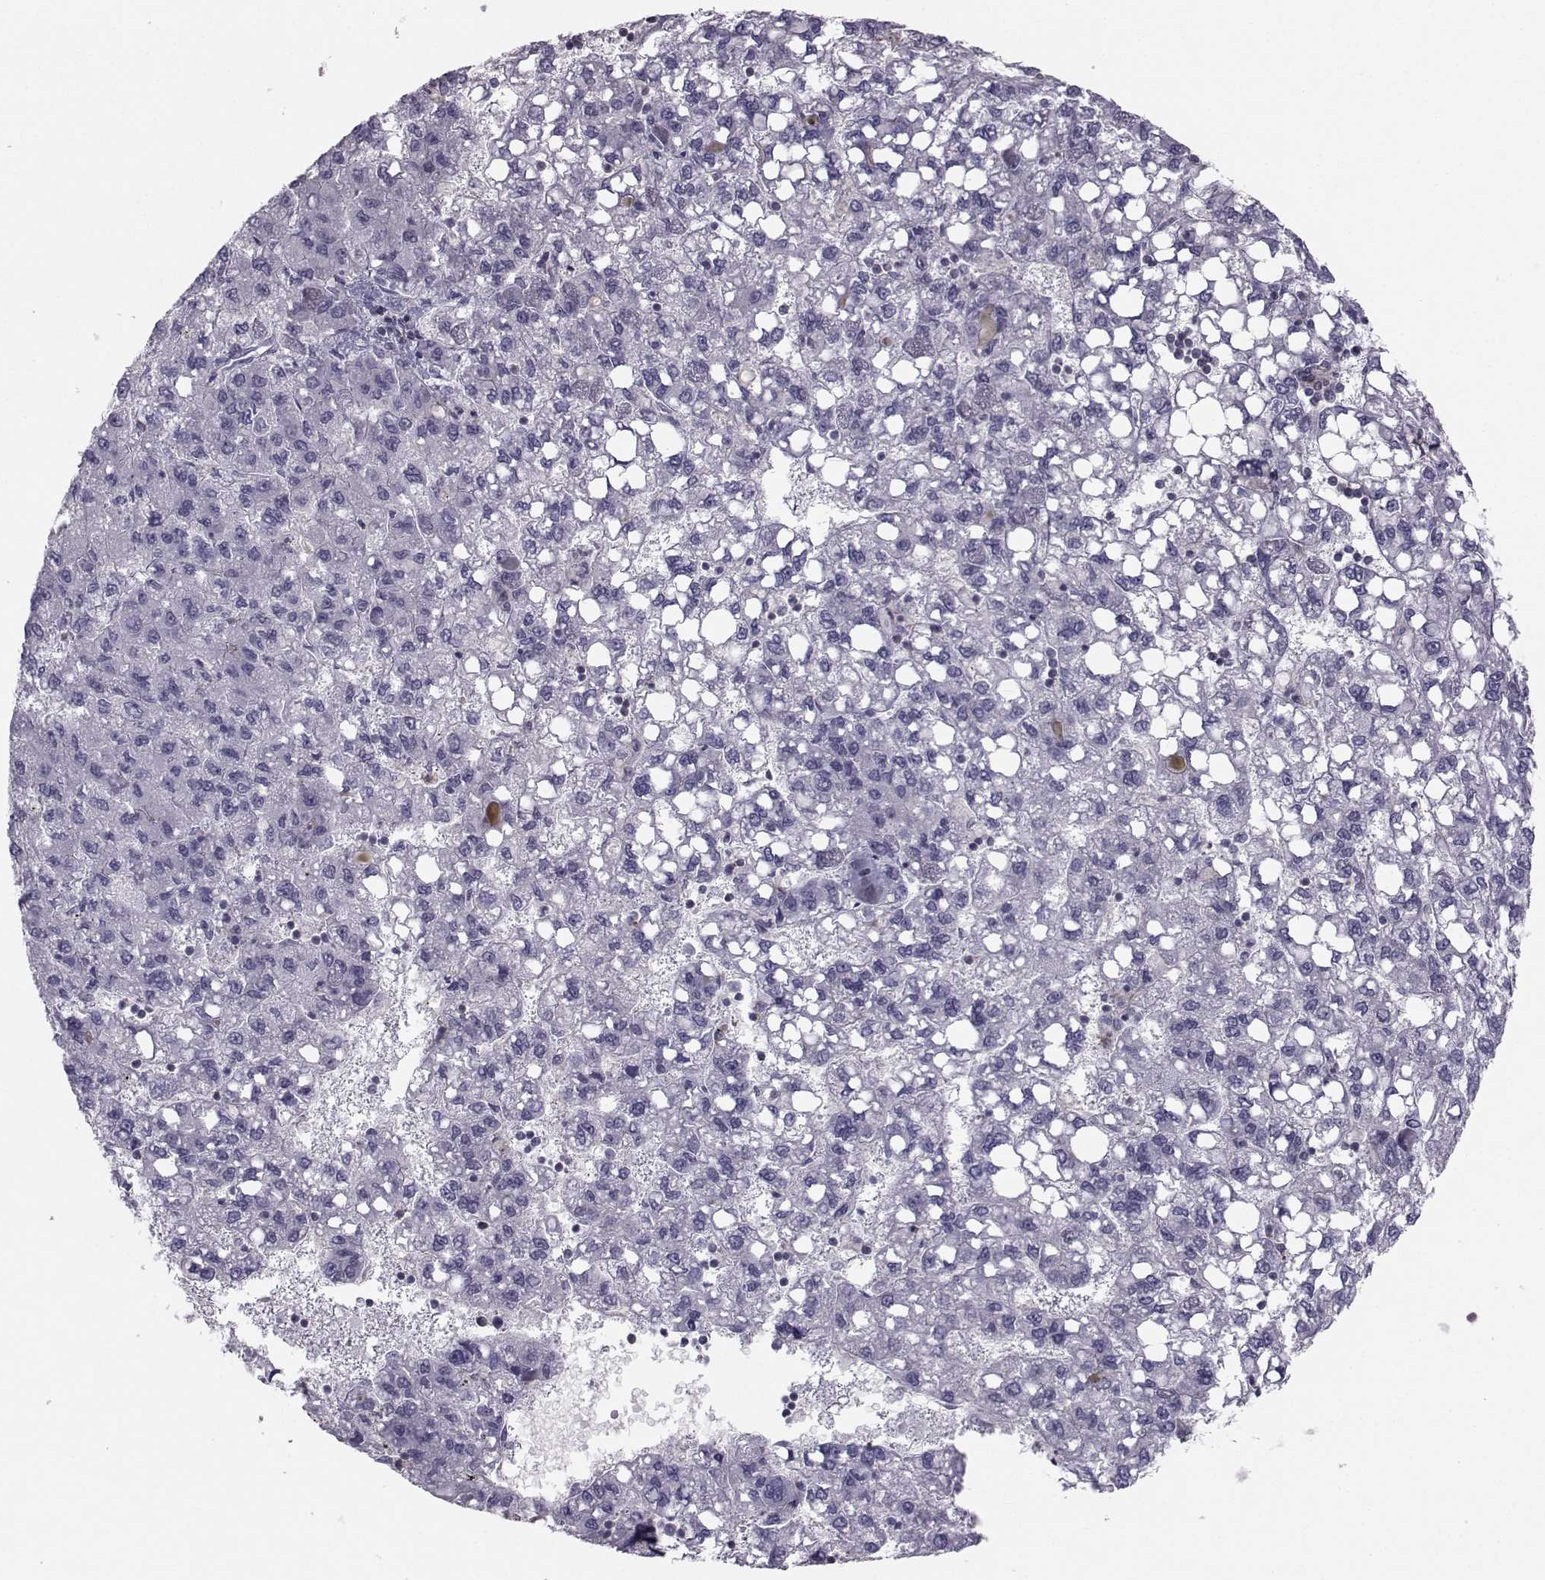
{"staining": {"intensity": "negative", "quantity": "none", "location": "none"}, "tissue": "liver cancer", "cell_type": "Tumor cells", "image_type": "cancer", "snomed": [{"axis": "morphology", "description": "Carcinoma, Hepatocellular, NOS"}, {"axis": "topography", "description": "Liver"}], "caption": "A high-resolution photomicrograph shows IHC staining of liver cancer, which demonstrates no significant staining in tumor cells.", "gene": "GARIN3", "patient": {"sex": "female", "age": 82}}